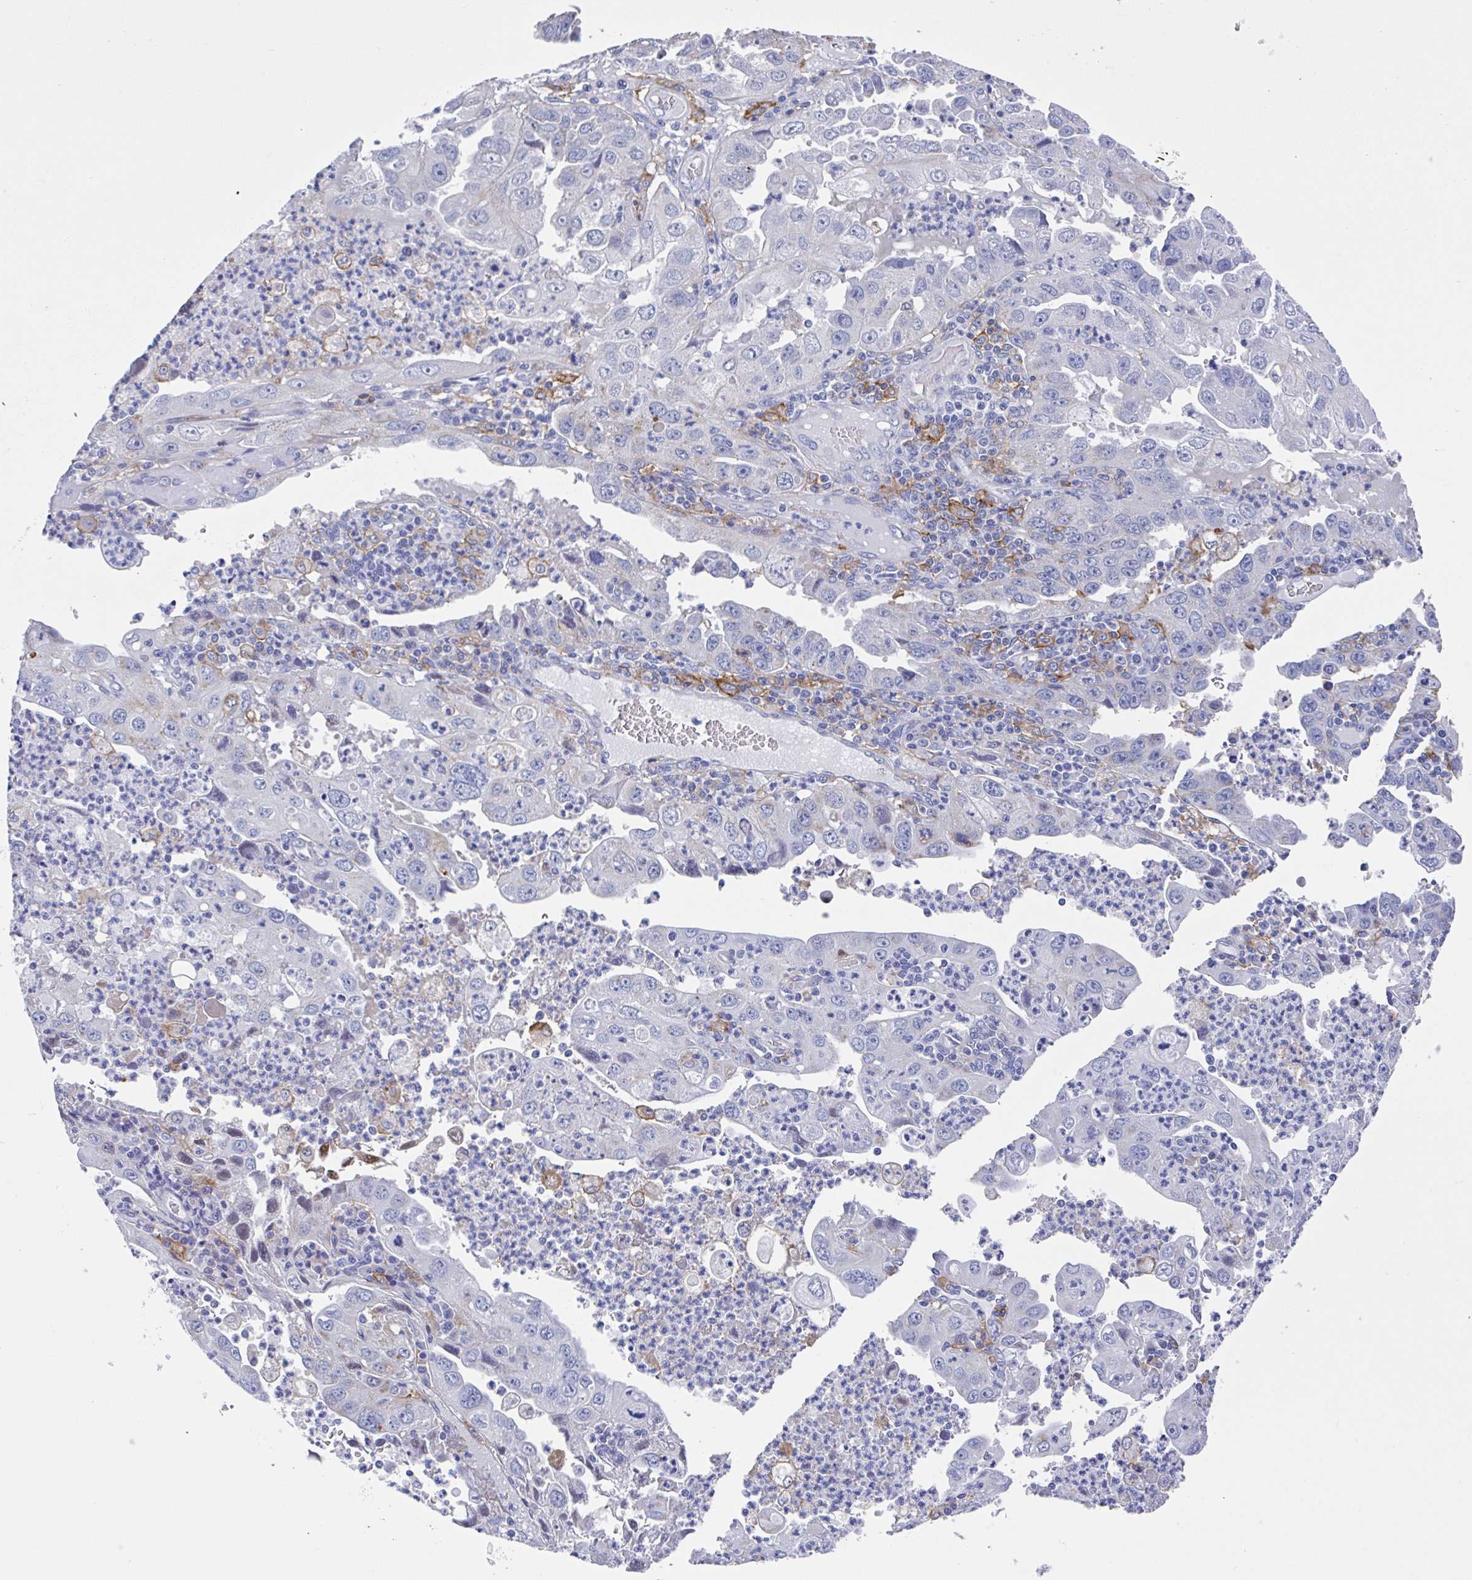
{"staining": {"intensity": "weak", "quantity": "<25%", "location": "cytoplasmic/membranous,nuclear"}, "tissue": "endometrial cancer", "cell_type": "Tumor cells", "image_type": "cancer", "snomed": [{"axis": "morphology", "description": "Adenocarcinoma, NOS"}, {"axis": "topography", "description": "Uterus"}], "caption": "DAB immunohistochemical staining of adenocarcinoma (endometrial) exhibits no significant staining in tumor cells.", "gene": "FCGR3A", "patient": {"sex": "female", "age": 62}}